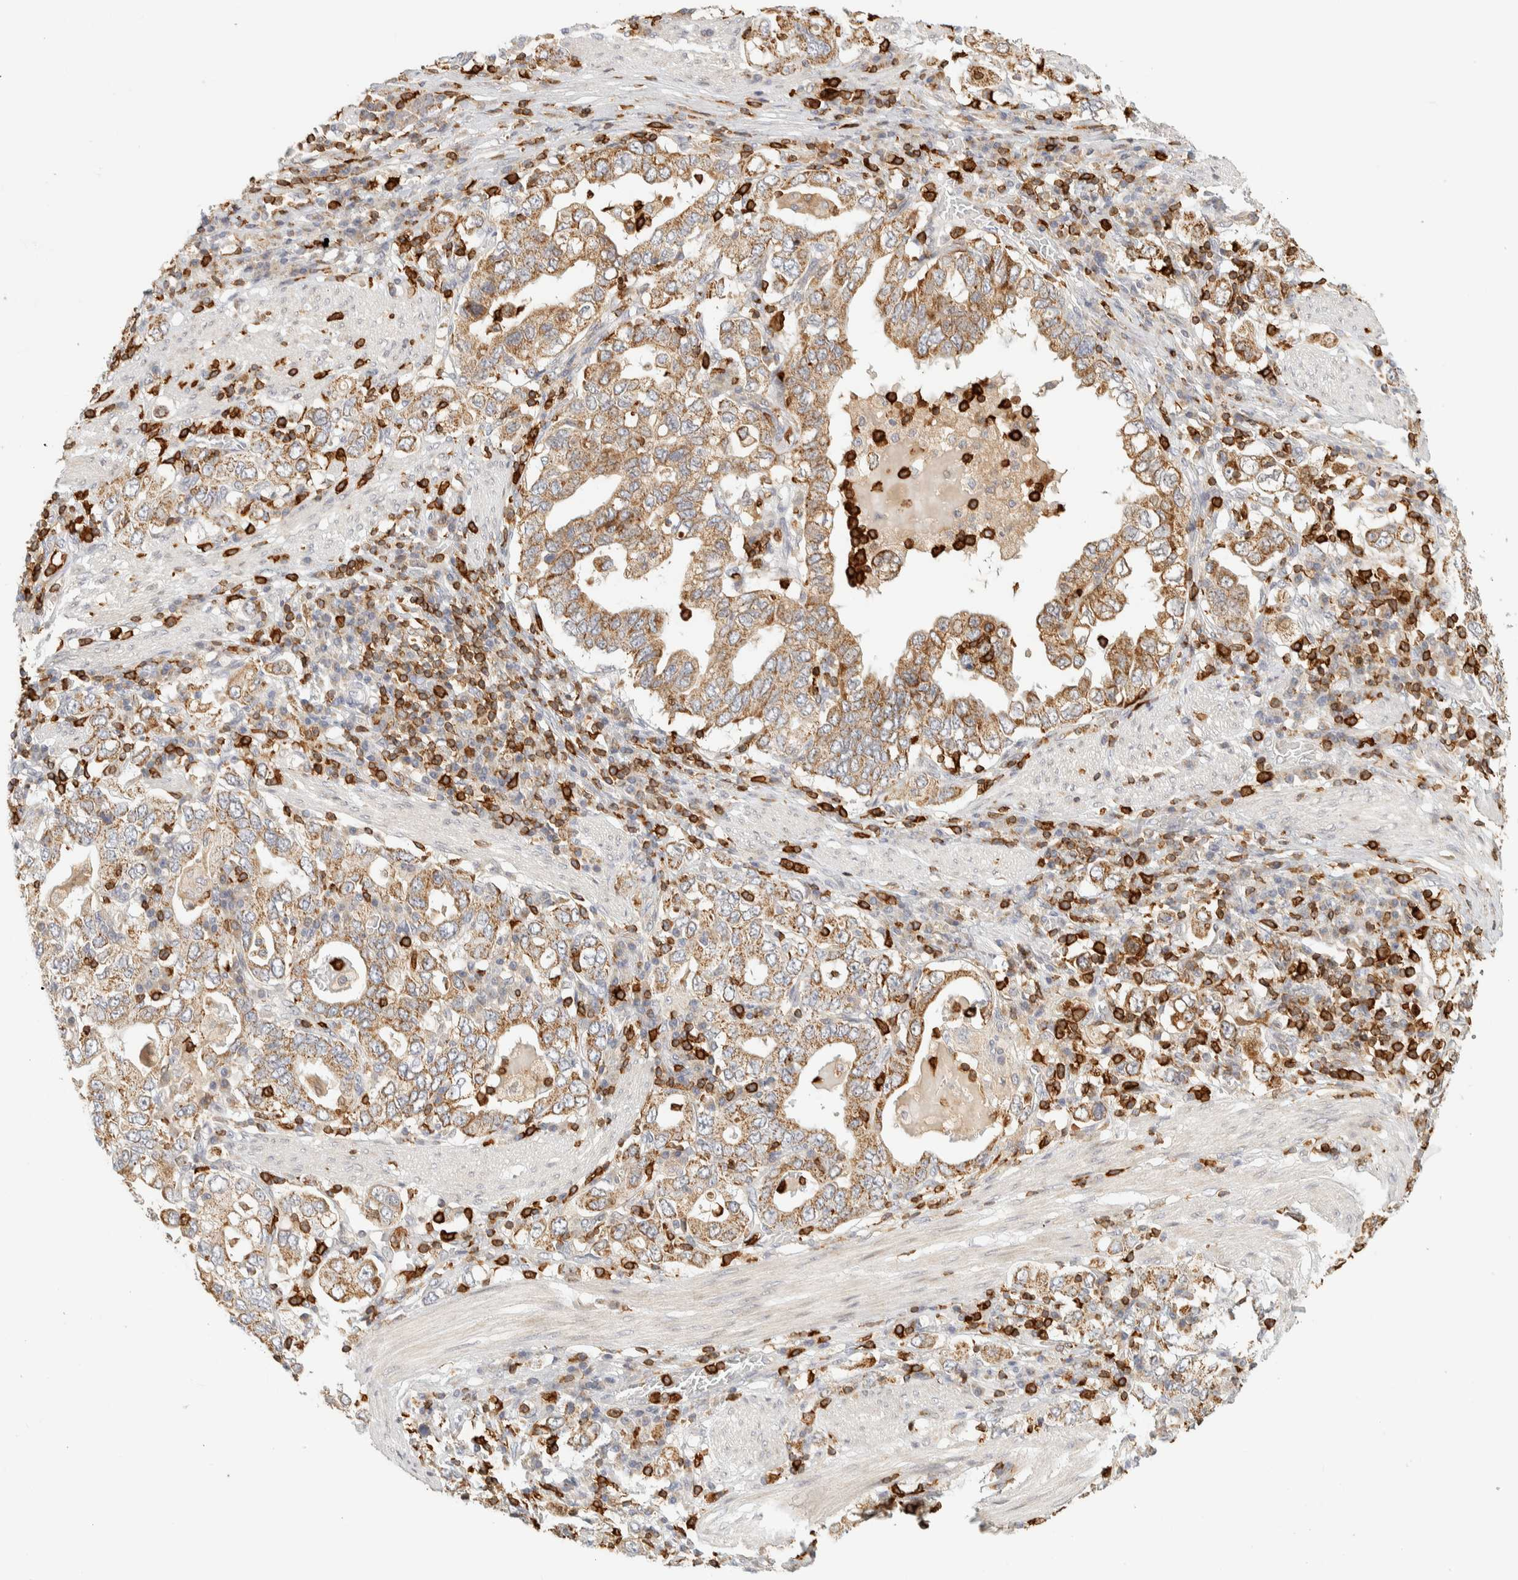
{"staining": {"intensity": "moderate", "quantity": ">75%", "location": "cytoplasmic/membranous"}, "tissue": "stomach cancer", "cell_type": "Tumor cells", "image_type": "cancer", "snomed": [{"axis": "morphology", "description": "Adenocarcinoma, NOS"}, {"axis": "topography", "description": "Stomach, upper"}], "caption": "Immunohistochemistry image of human stomach cancer stained for a protein (brown), which demonstrates medium levels of moderate cytoplasmic/membranous expression in approximately >75% of tumor cells.", "gene": "RUNDC1", "patient": {"sex": "male", "age": 62}}